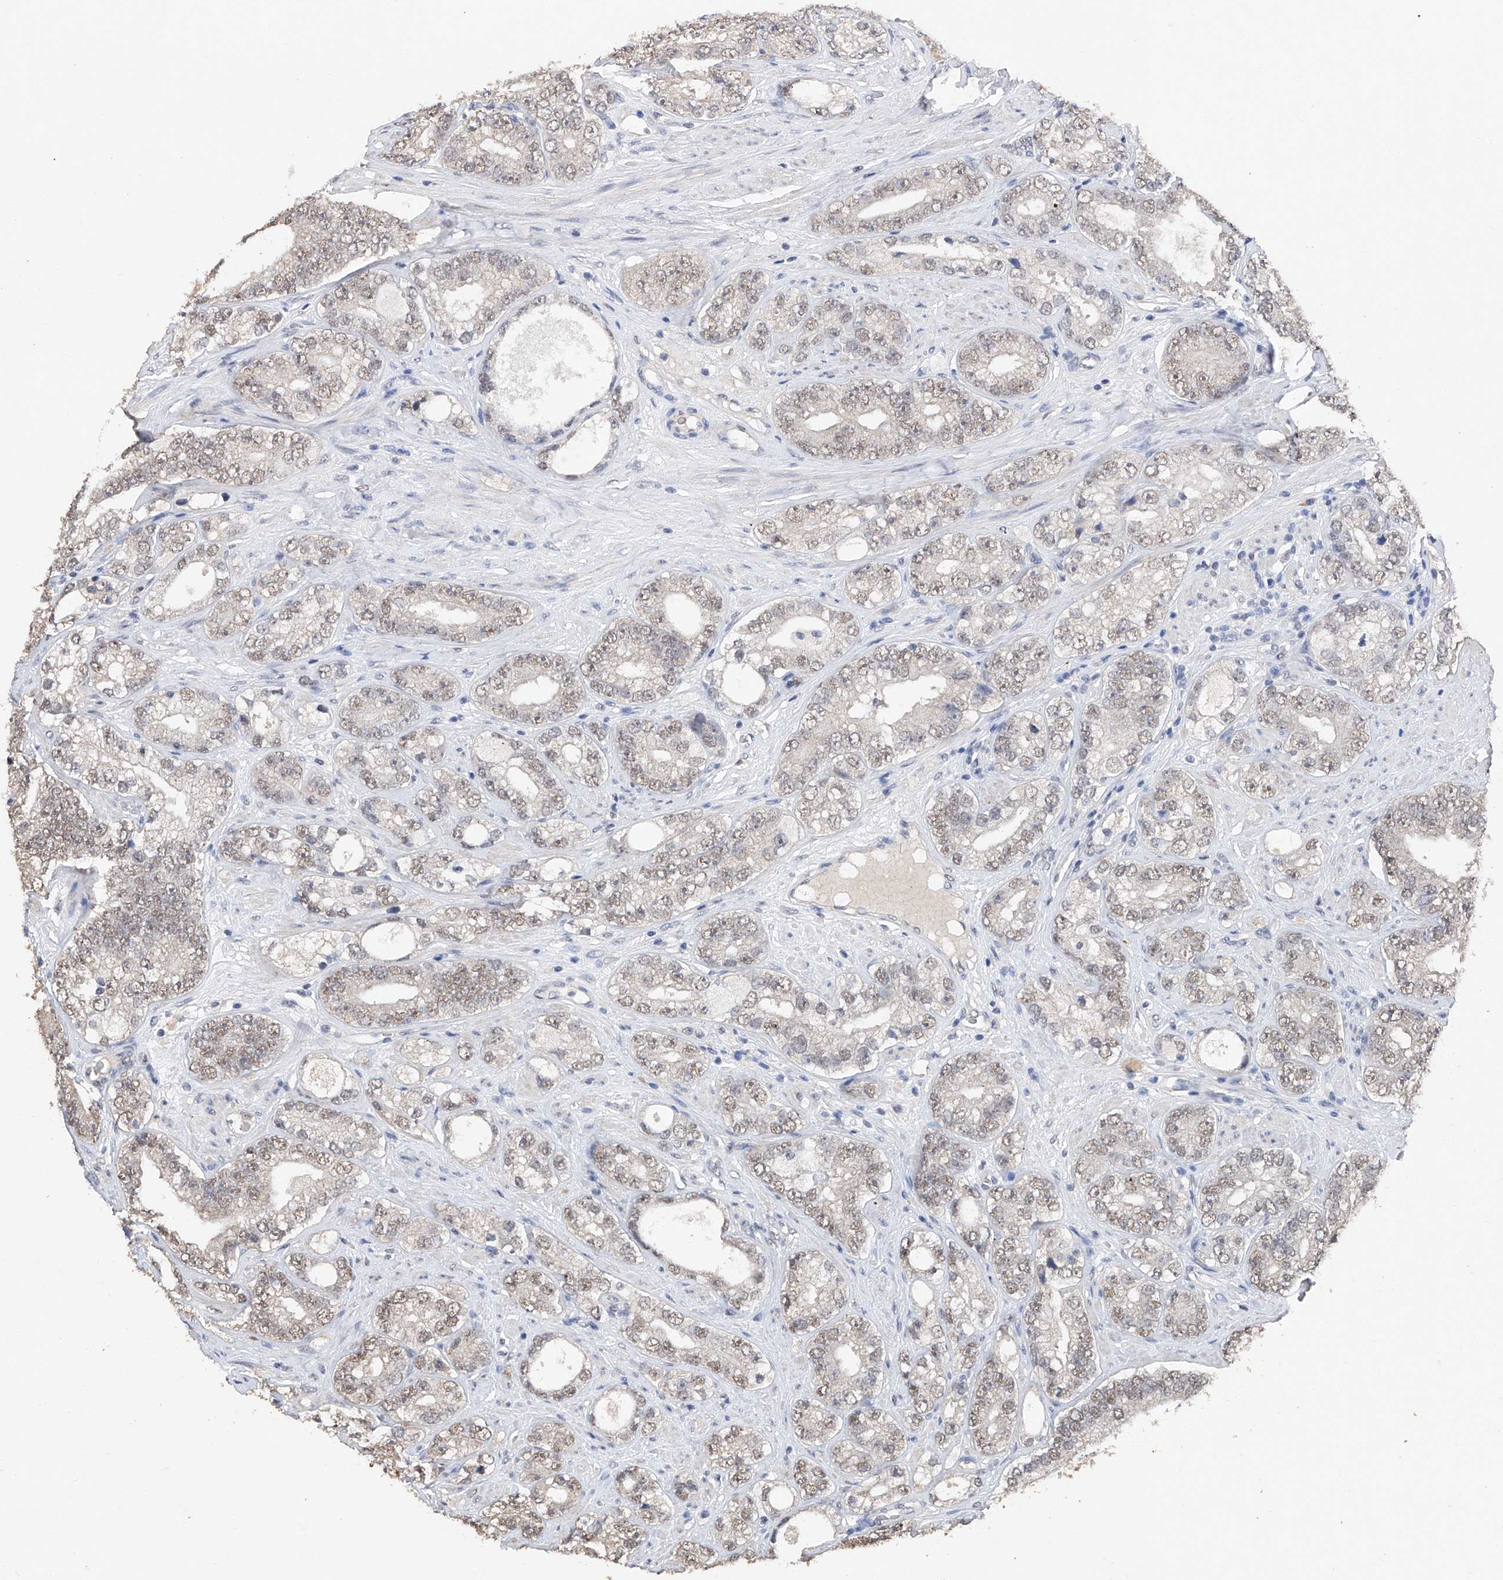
{"staining": {"intensity": "weak", "quantity": ">75%", "location": "nuclear"}, "tissue": "prostate cancer", "cell_type": "Tumor cells", "image_type": "cancer", "snomed": [{"axis": "morphology", "description": "Adenocarcinoma, High grade"}, {"axis": "topography", "description": "Prostate"}], "caption": "A photomicrograph showing weak nuclear staining in about >75% of tumor cells in prostate cancer (adenocarcinoma (high-grade)), as visualized by brown immunohistochemical staining.", "gene": "DMAP1", "patient": {"sex": "male", "age": 56}}